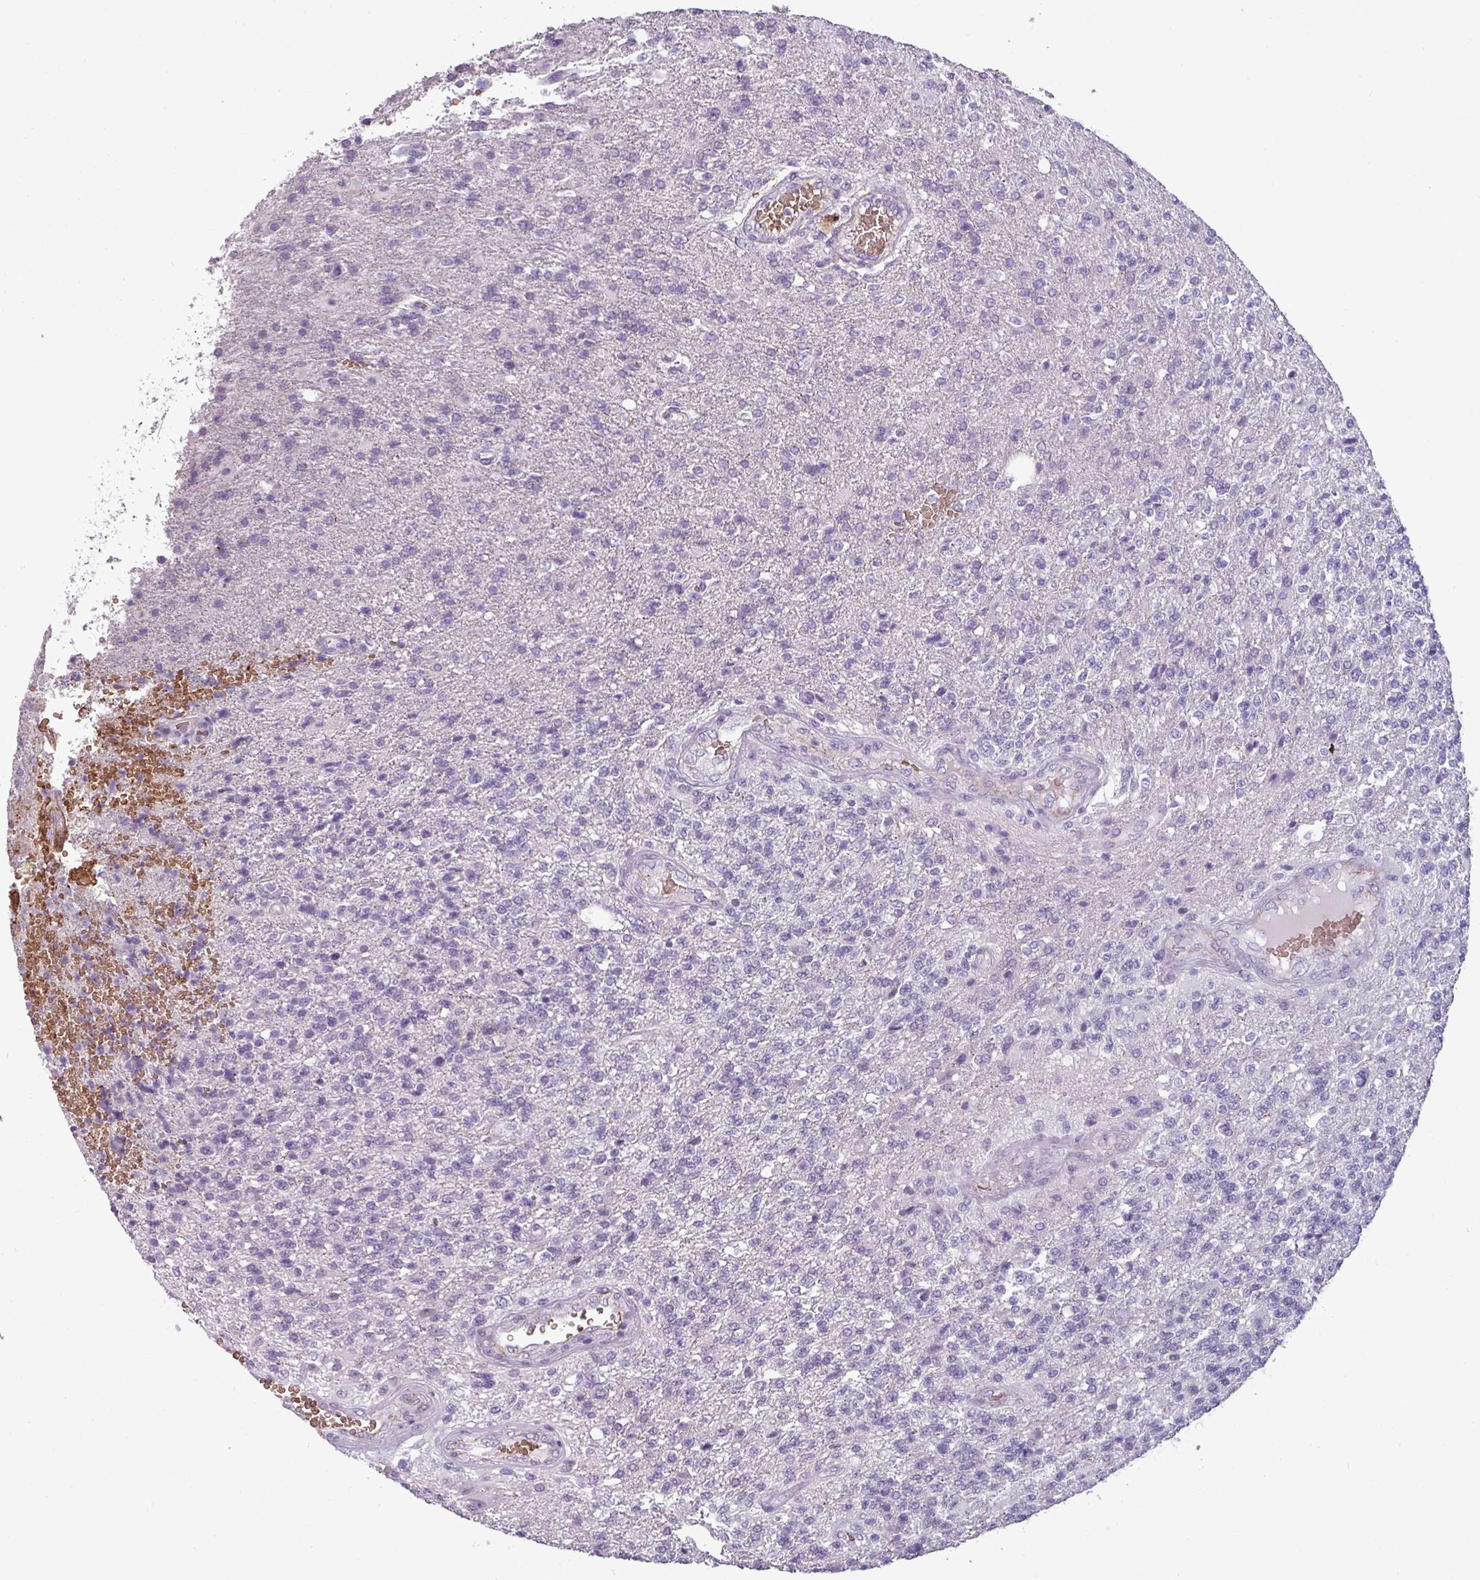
{"staining": {"intensity": "negative", "quantity": "none", "location": "none"}, "tissue": "glioma", "cell_type": "Tumor cells", "image_type": "cancer", "snomed": [{"axis": "morphology", "description": "Glioma, malignant, High grade"}, {"axis": "topography", "description": "Brain"}], "caption": "Immunohistochemical staining of human glioma displays no significant positivity in tumor cells.", "gene": "AREL1", "patient": {"sex": "male", "age": 56}}